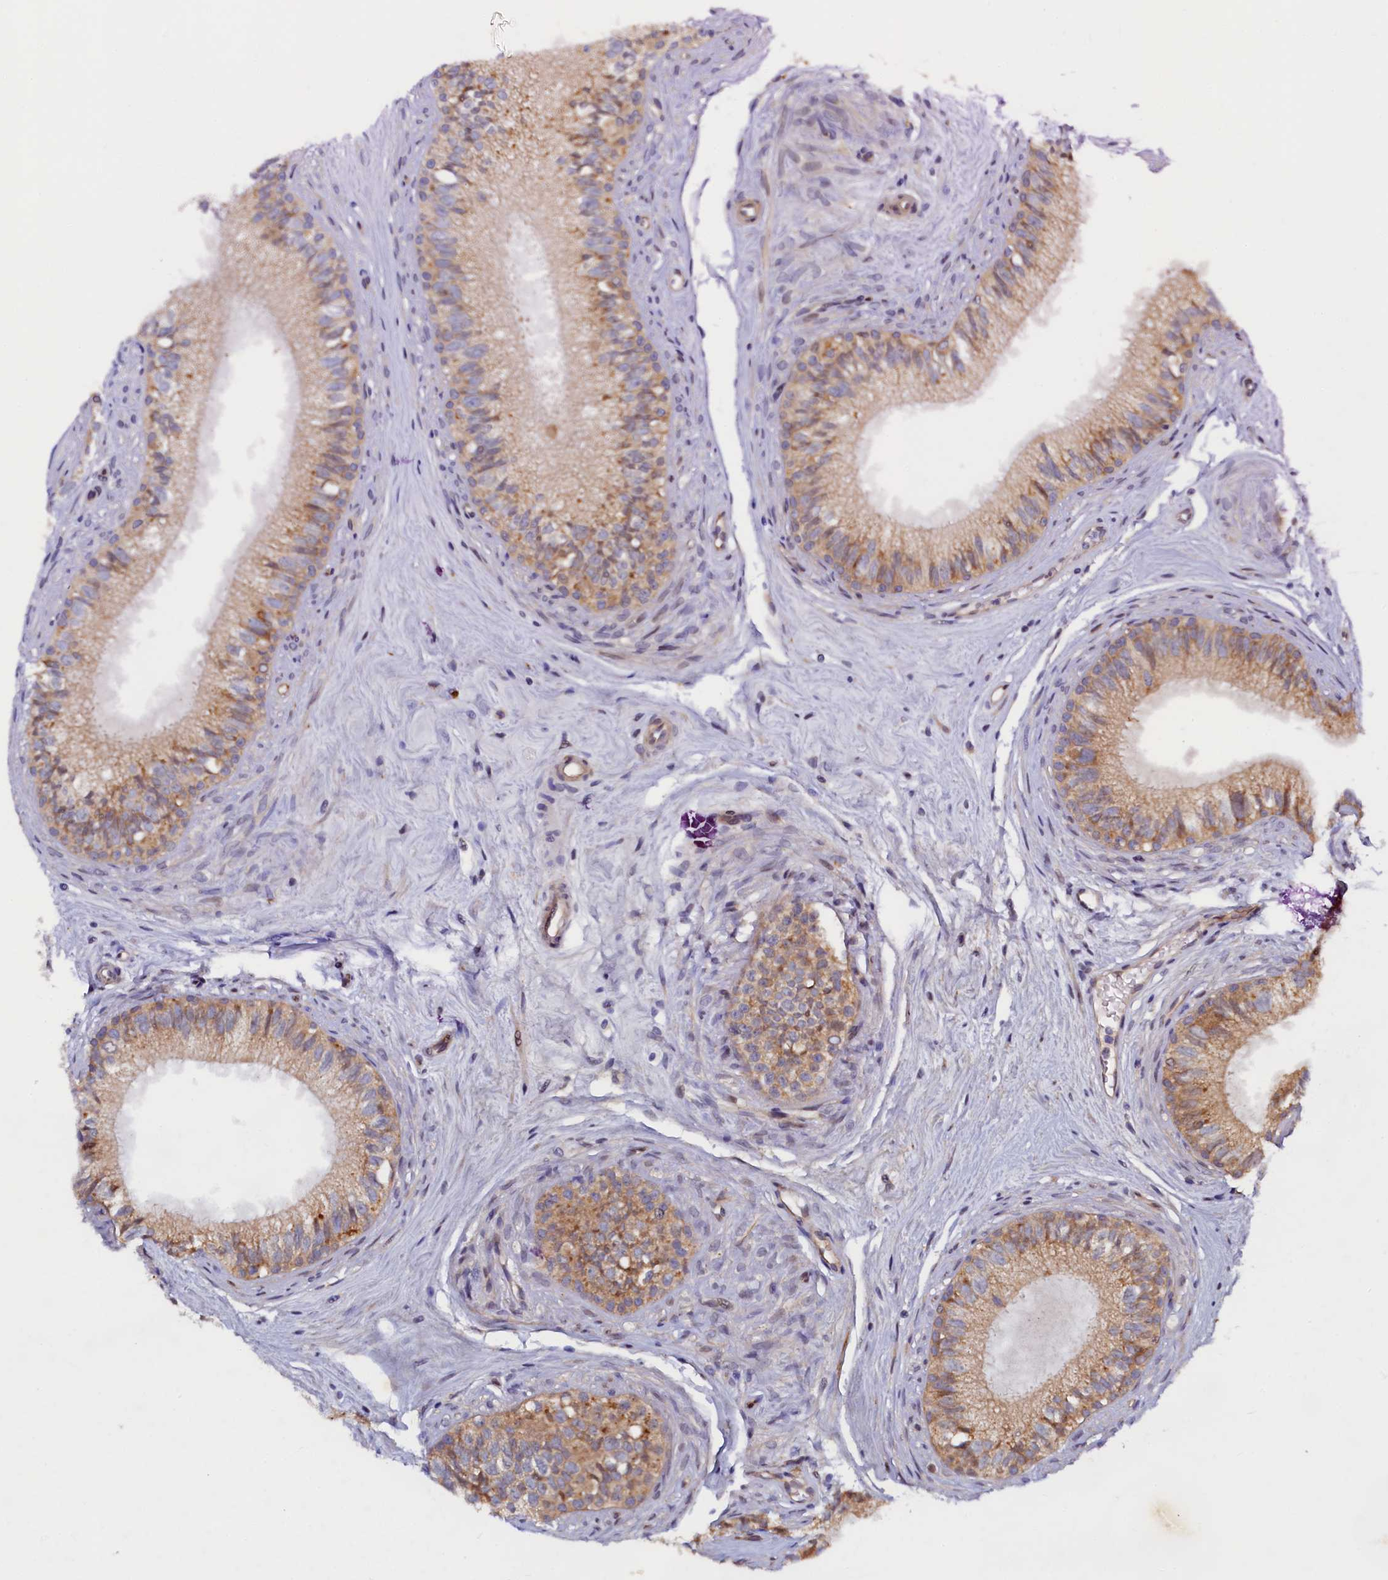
{"staining": {"intensity": "strong", "quantity": "25%-75%", "location": "cytoplasmic/membranous"}, "tissue": "epididymis", "cell_type": "Glandular cells", "image_type": "normal", "snomed": [{"axis": "morphology", "description": "Normal tissue, NOS"}, {"axis": "topography", "description": "Epididymis"}], "caption": "Protein staining of benign epididymis exhibits strong cytoplasmic/membranous staining in about 25%-75% of glandular cells. (IHC, brightfield microscopy, high magnification).", "gene": "SLC16A14", "patient": {"sex": "male", "age": 71}}